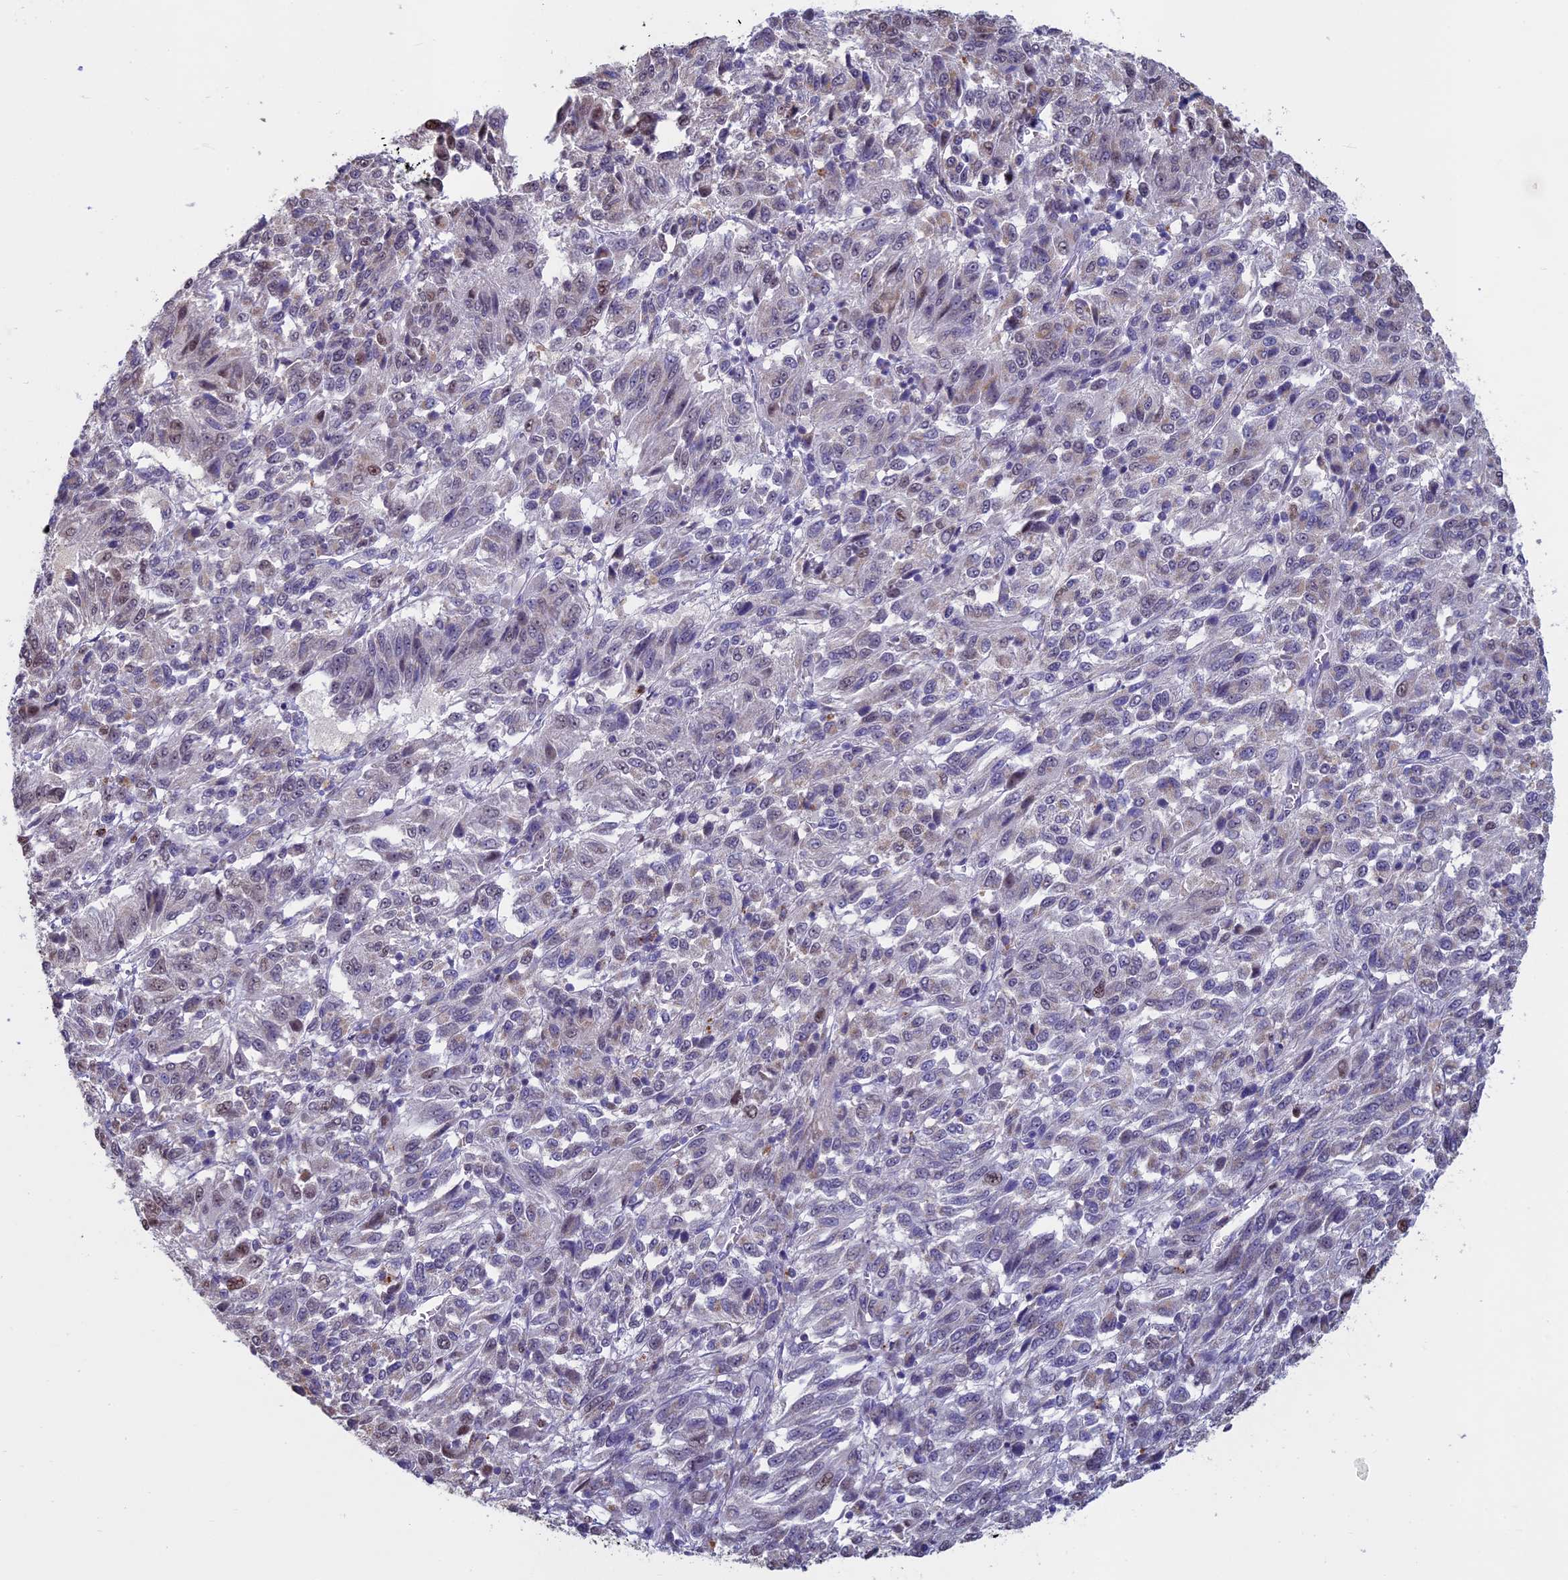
{"staining": {"intensity": "weak", "quantity": "<25%", "location": "nuclear"}, "tissue": "melanoma", "cell_type": "Tumor cells", "image_type": "cancer", "snomed": [{"axis": "morphology", "description": "Malignant melanoma, Metastatic site"}, {"axis": "topography", "description": "Lung"}], "caption": "This is an immunohistochemistry micrograph of melanoma. There is no expression in tumor cells.", "gene": "ACSS1", "patient": {"sex": "male", "age": 64}}